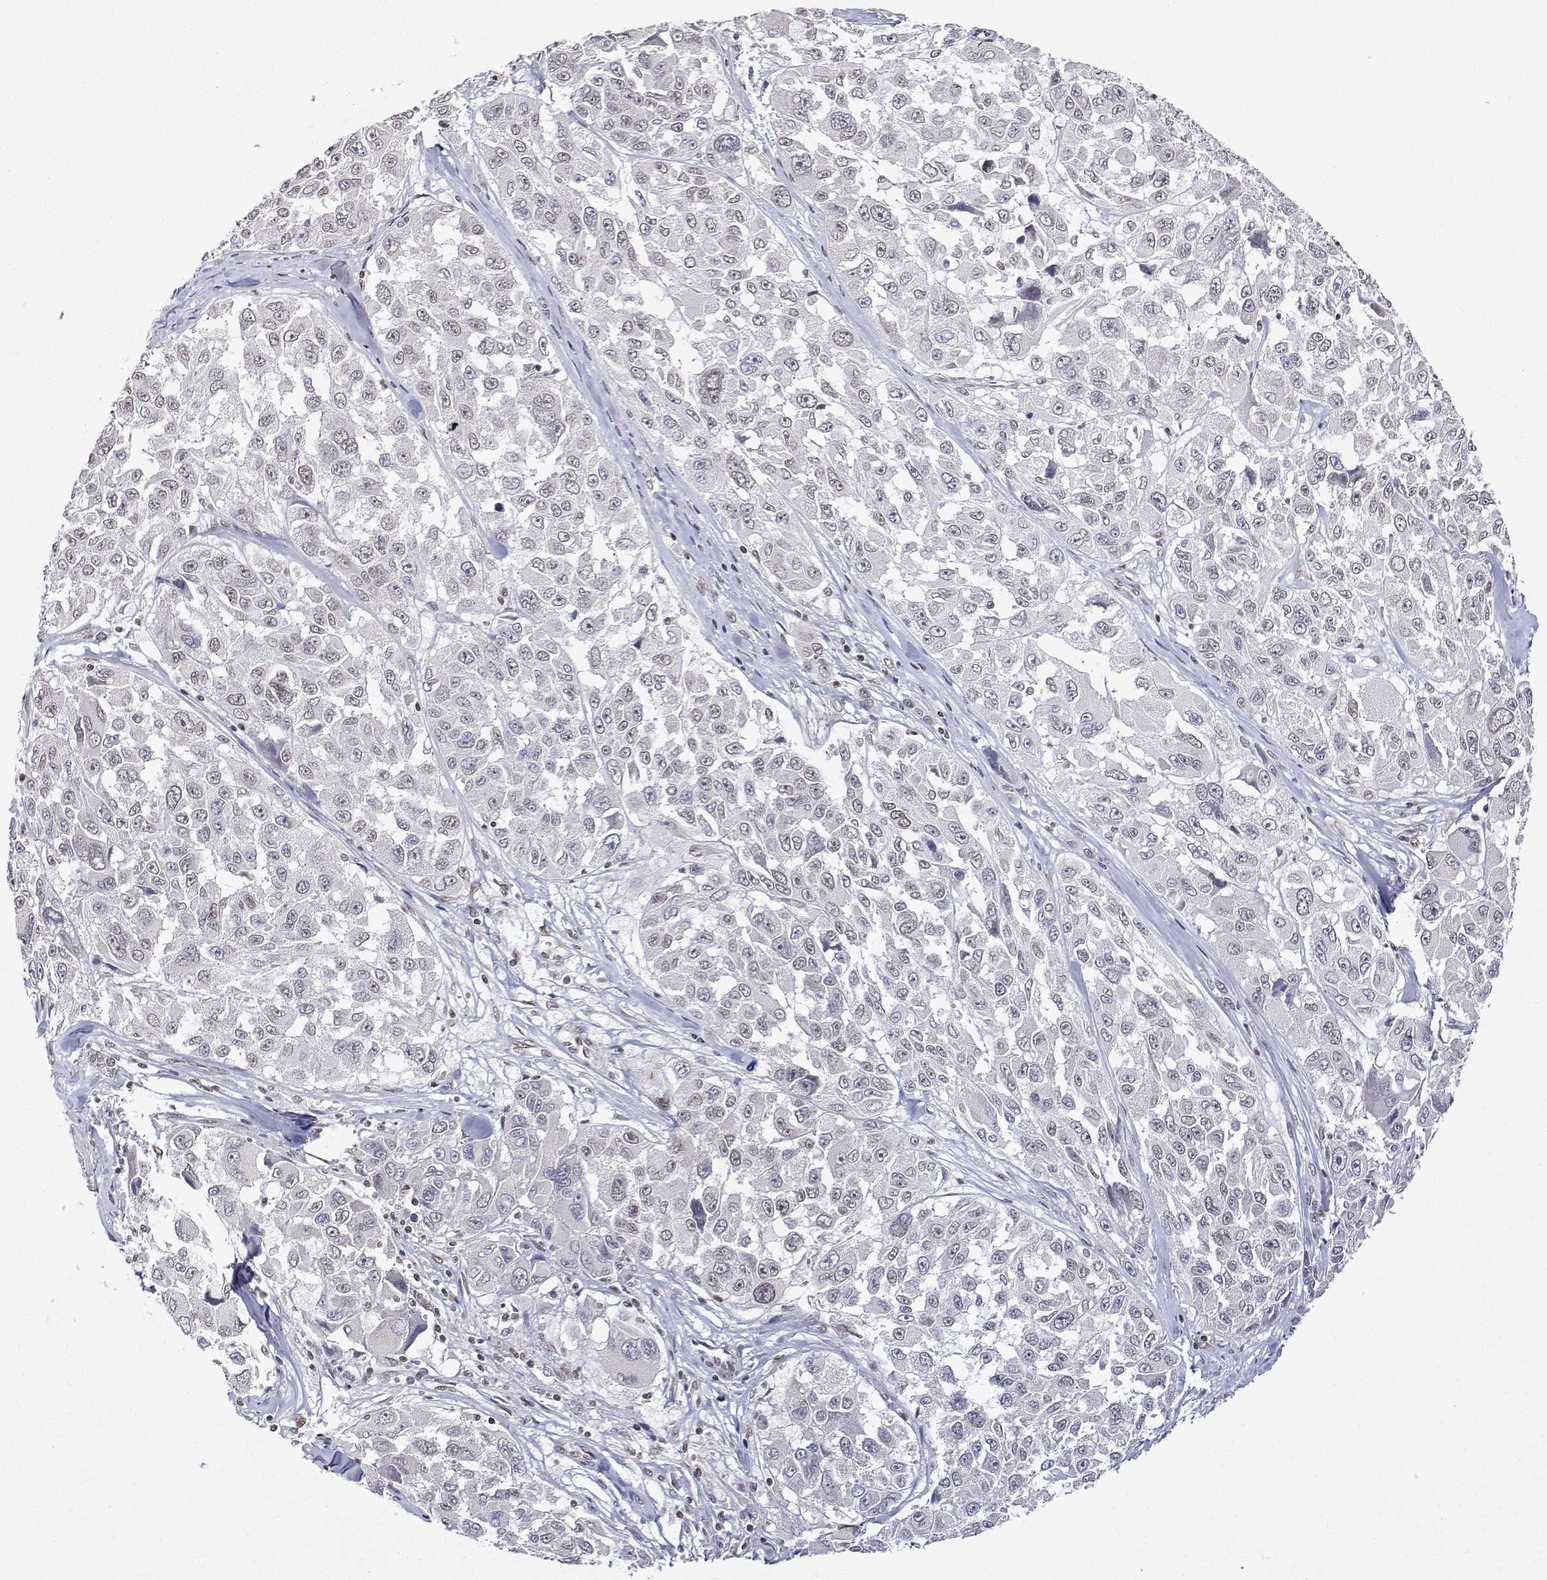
{"staining": {"intensity": "negative", "quantity": "none", "location": "none"}, "tissue": "melanoma", "cell_type": "Tumor cells", "image_type": "cancer", "snomed": [{"axis": "morphology", "description": "Malignant melanoma, NOS"}, {"axis": "topography", "description": "Skin"}], "caption": "Tumor cells are negative for brown protein staining in melanoma.", "gene": "XPC", "patient": {"sex": "female", "age": 66}}